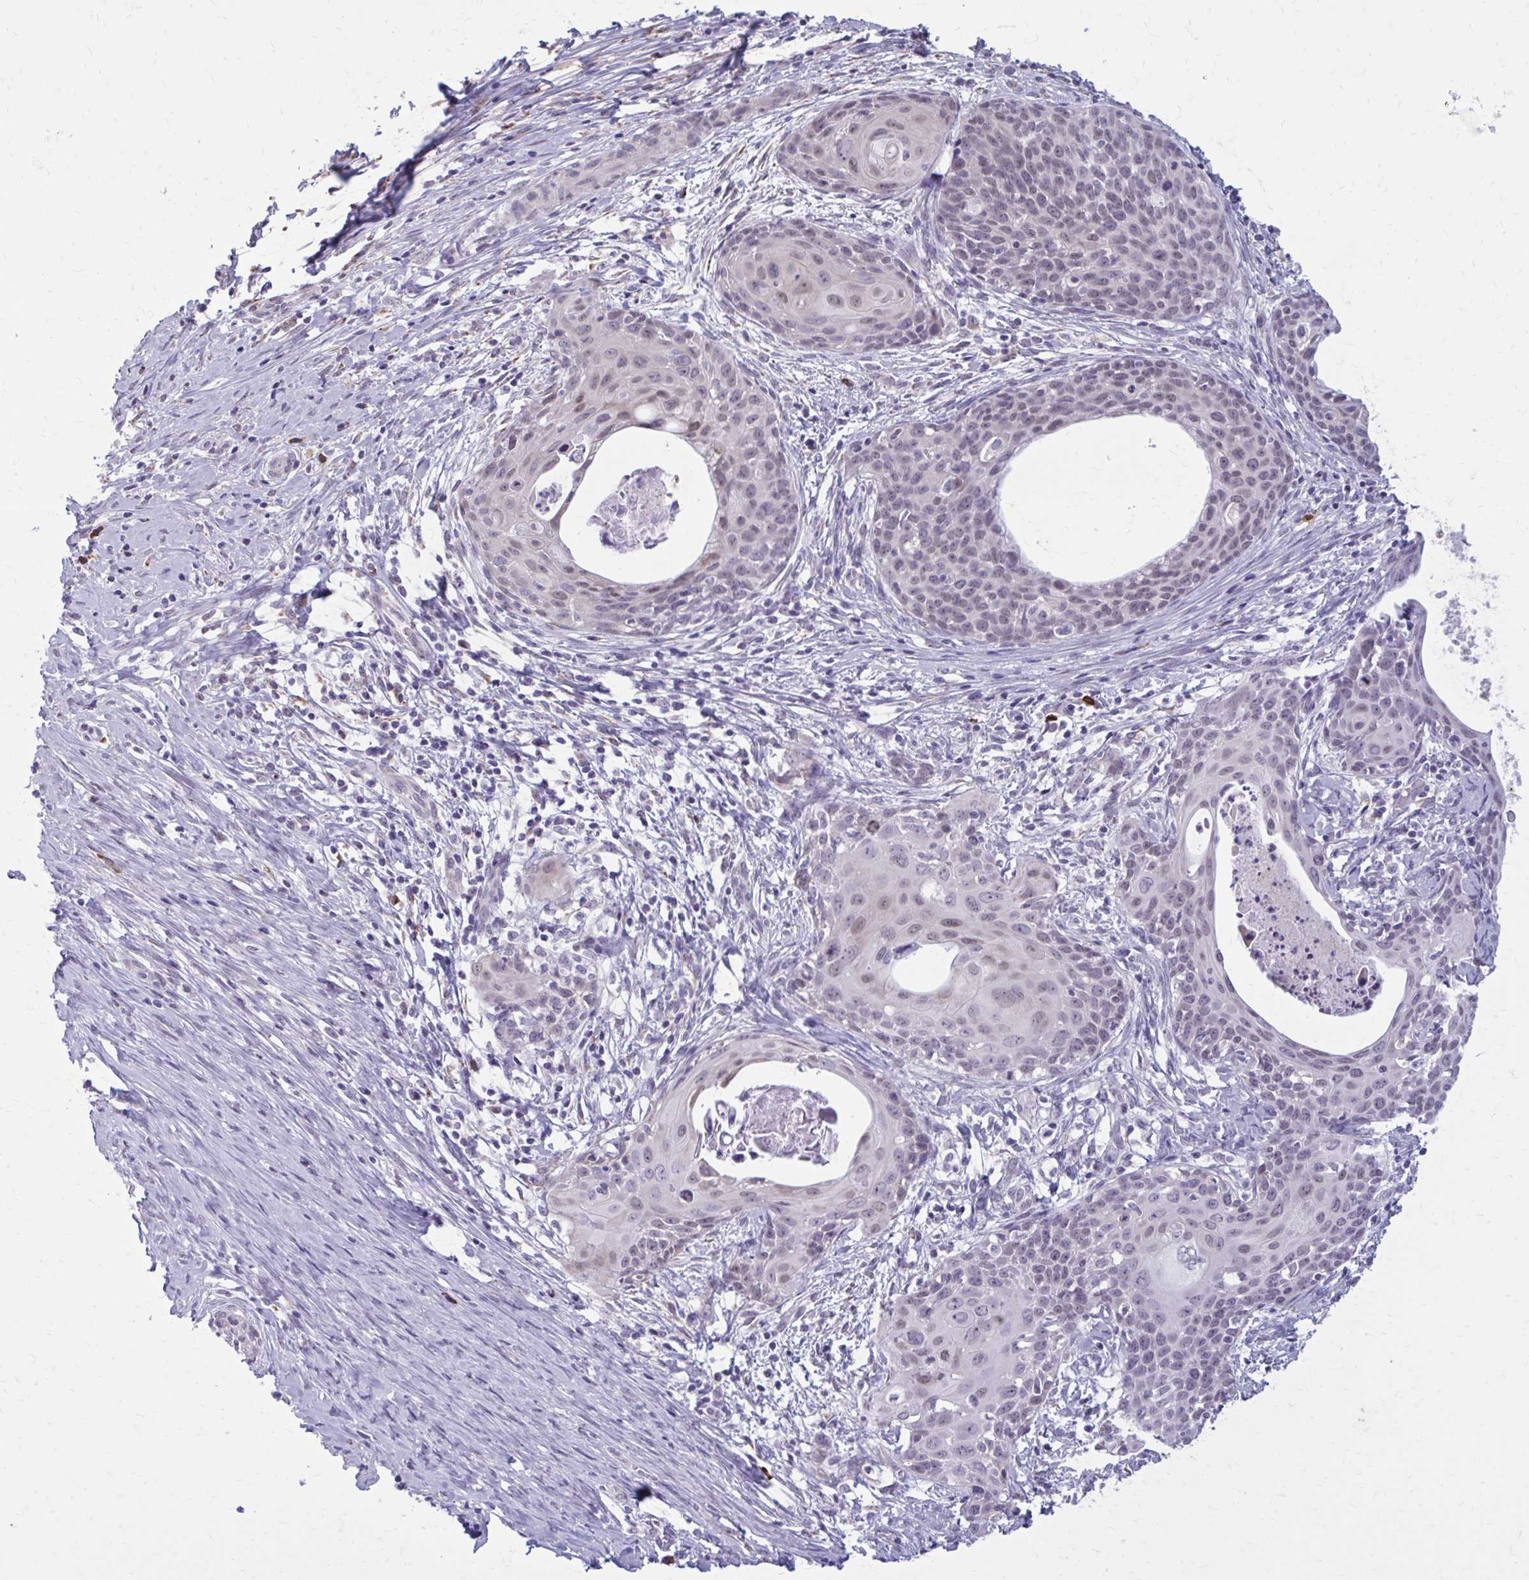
{"staining": {"intensity": "moderate", "quantity": ">75%", "location": "nuclear"}, "tissue": "cervical cancer", "cell_type": "Tumor cells", "image_type": "cancer", "snomed": [{"axis": "morphology", "description": "Squamous cell carcinoma, NOS"}, {"axis": "morphology", "description": "Adenocarcinoma, NOS"}, {"axis": "topography", "description": "Cervix"}], "caption": "High-magnification brightfield microscopy of adenocarcinoma (cervical) stained with DAB (brown) and counterstained with hematoxylin (blue). tumor cells exhibit moderate nuclear staining is identified in about>75% of cells.", "gene": "PROSER1", "patient": {"sex": "female", "age": 52}}